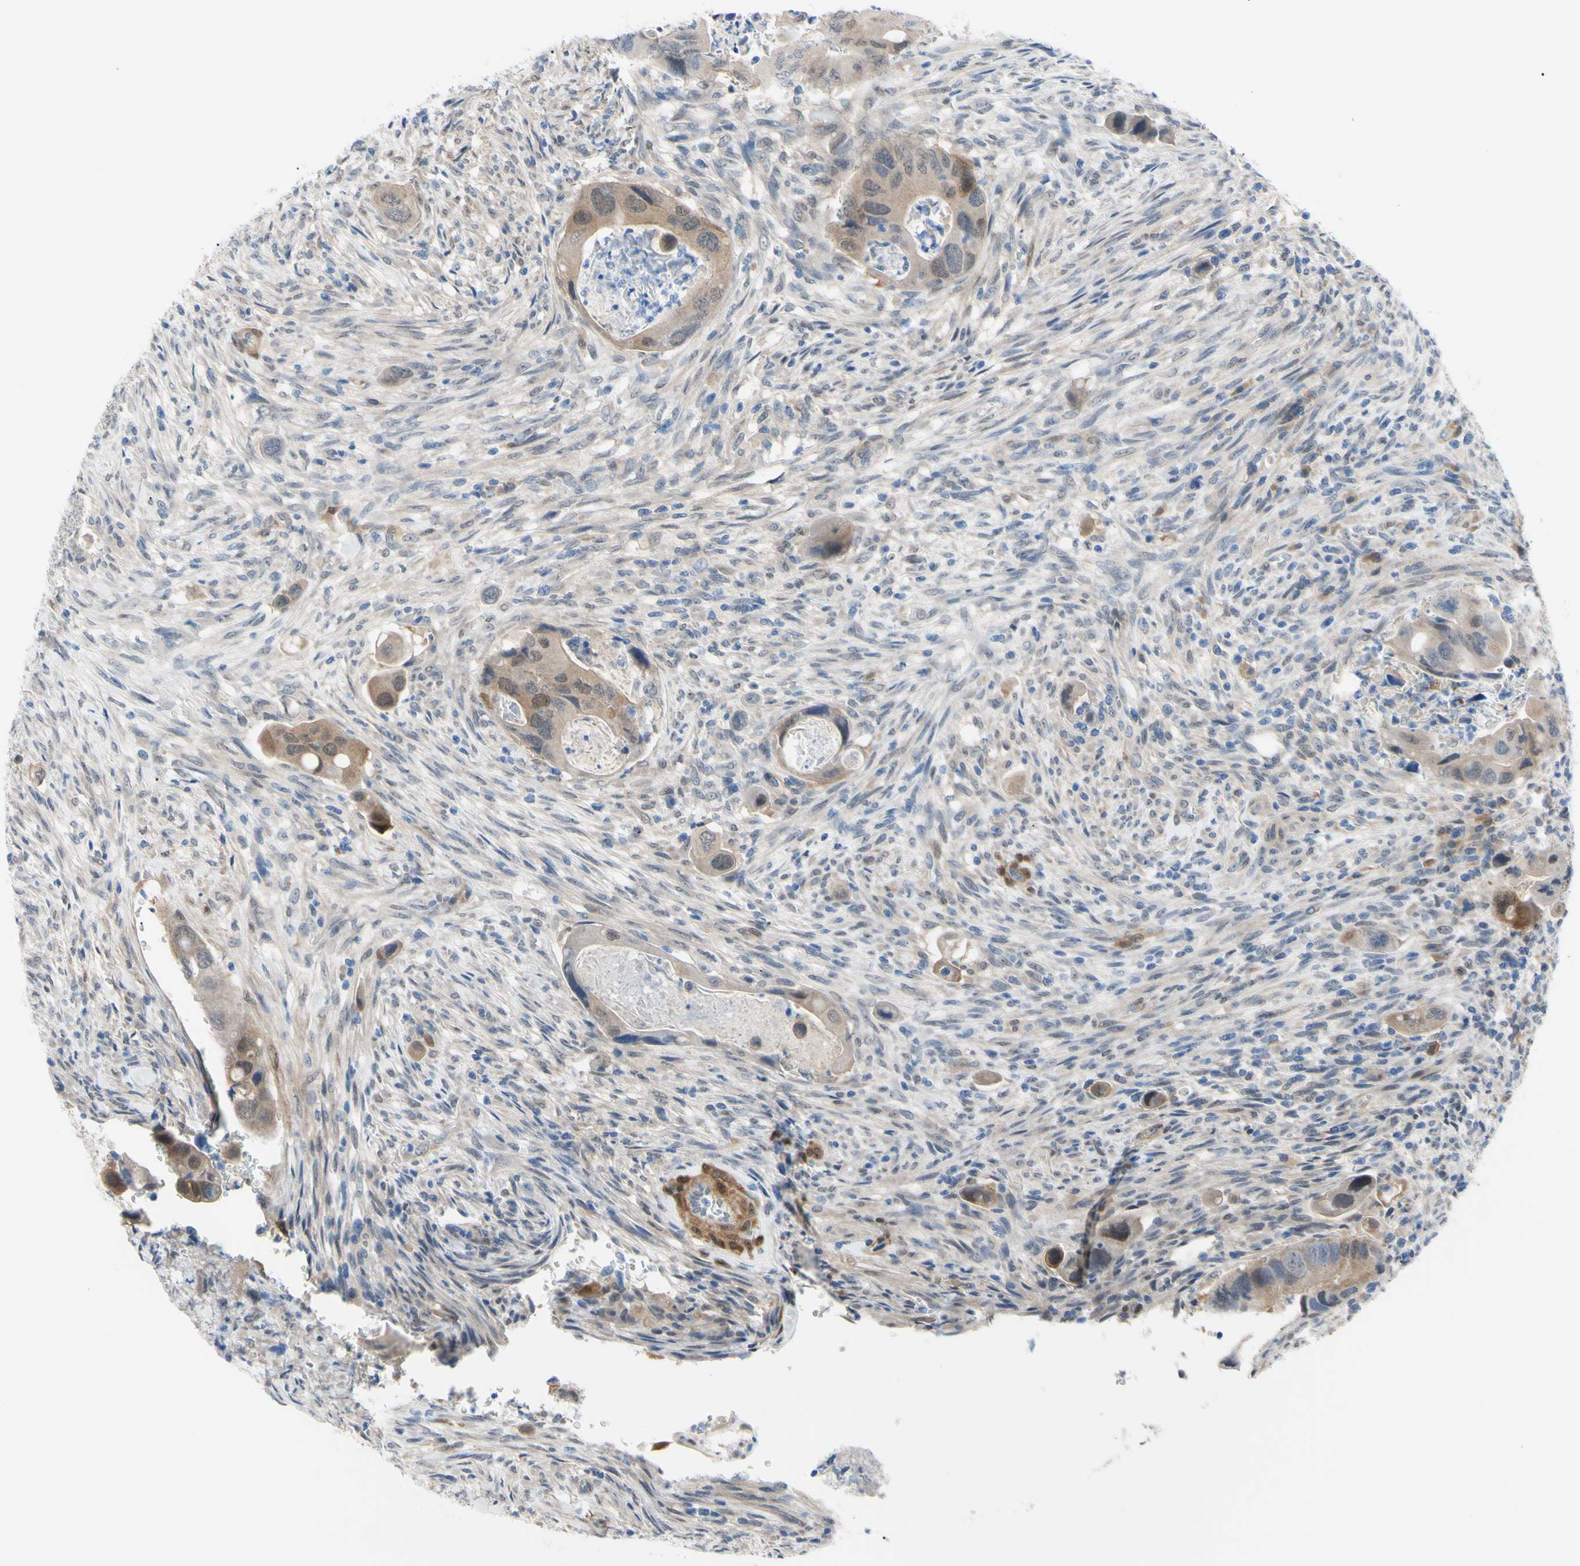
{"staining": {"intensity": "weak", "quantity": ">75%", "location": "cytoplasmic/membranous"}, "tissue": "colorectal cancer", "cell_type": "Tumor cells", "image_type": "cancer", "snomed": [{"axis": "morphology", "description": "Adenocarcinoma, NOS"}, {"axis": "topography", "description": "Rectum"}], "caption": "Immunohistochemistry (IHC) of adenocarcinoma (colorectal) displays low levels of weak cytoplasmic/membranous staining in approximately >75% of tumor cells.", "gene": "NOL3", "patient": {"sex": "female", "age": 57}}